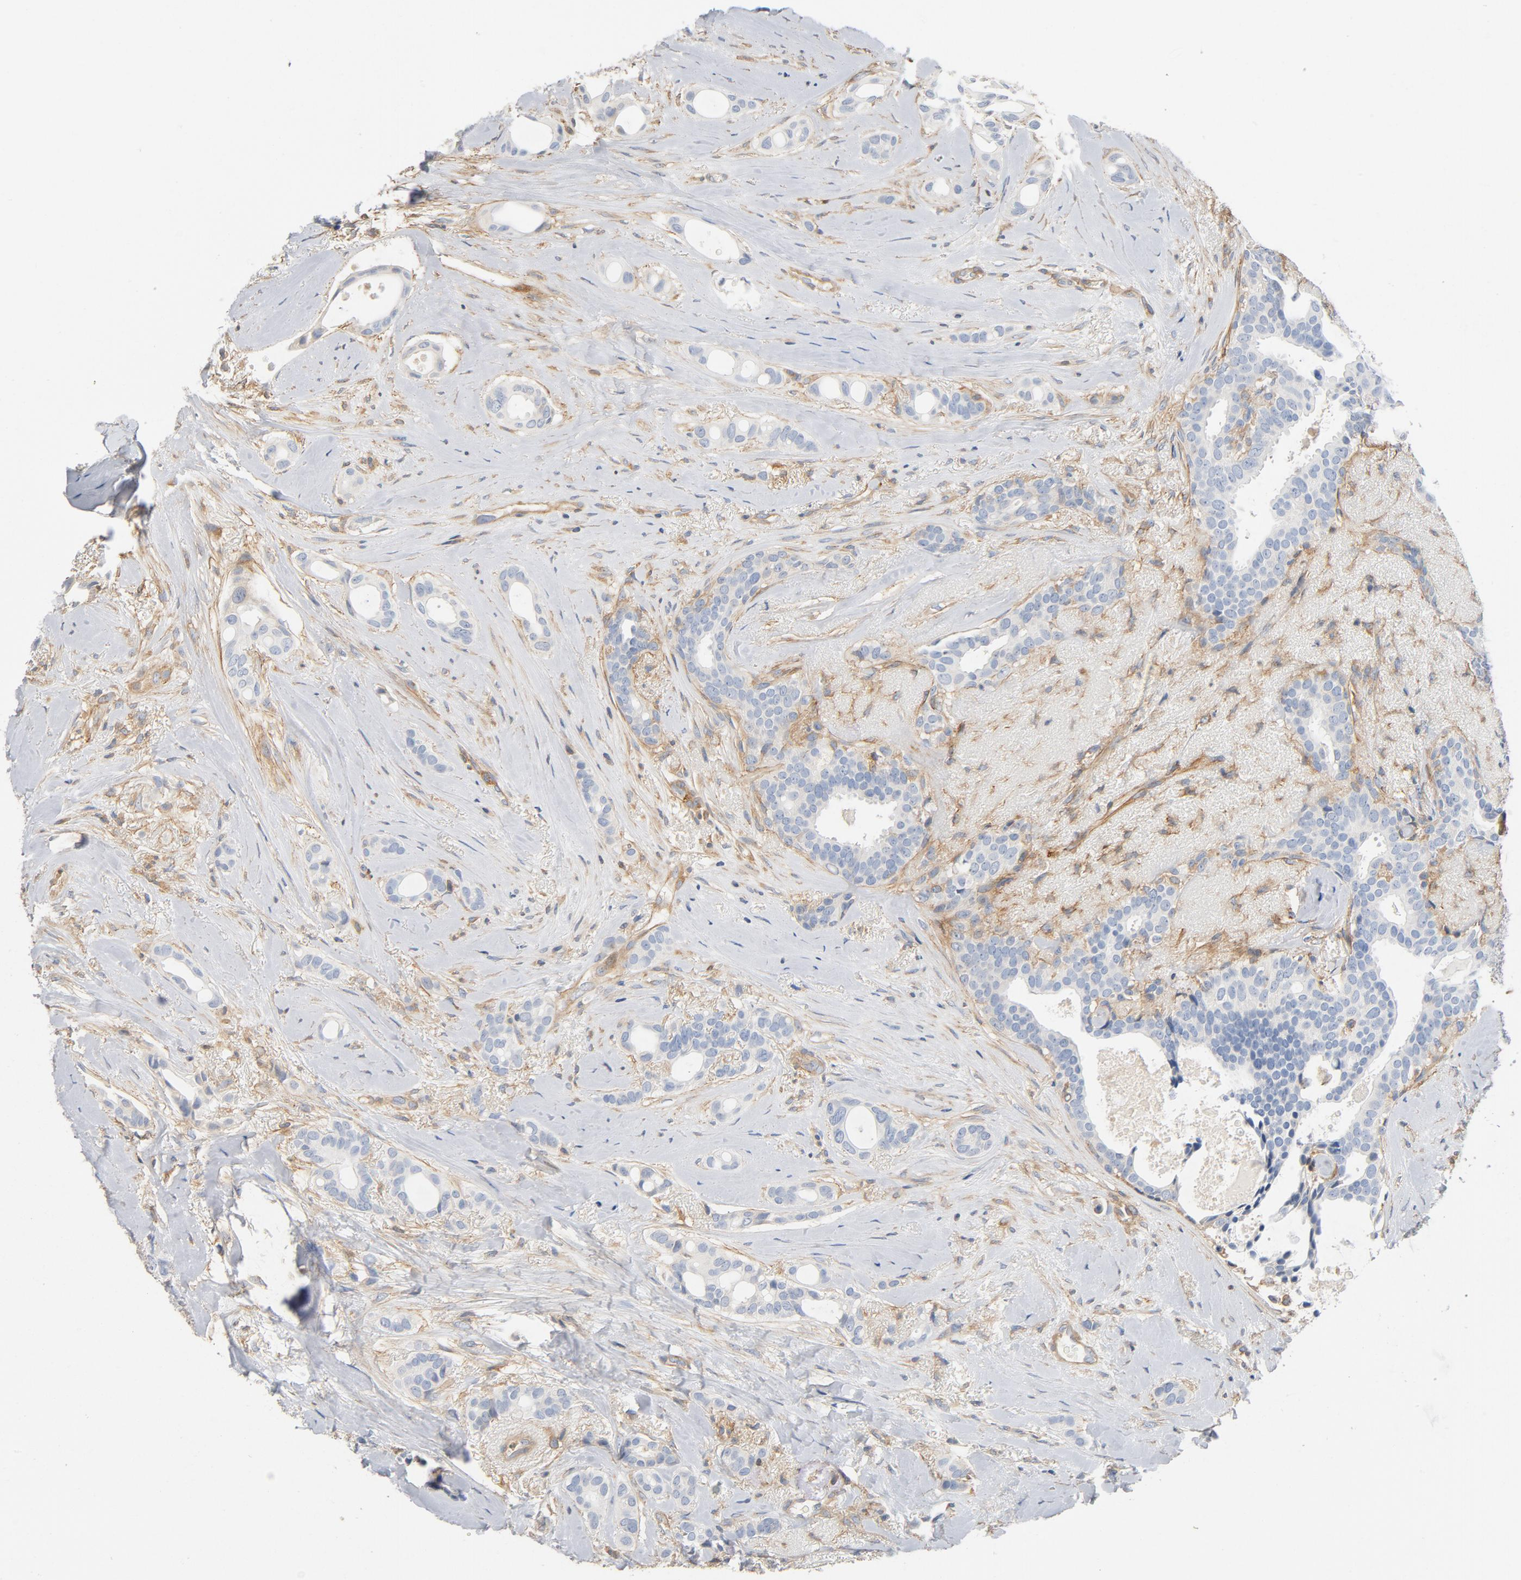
{"staining": {"intensity": "negative", "quantity": "none", "location": "none"}, "tissue": "breast cancer", "cell_type": "Tumor cells", "image_type": "cancer", "snomed": [{"axis": "morphology", "description": "Duct carcinoma"}, {"axis": "topography", "description": "Breast"}], "caption": "Protein analysis of breast cancer reveals no significant positivity in tumor cells.", "gene": "ILK", "patient": {"sex": "female", "age": 54}}